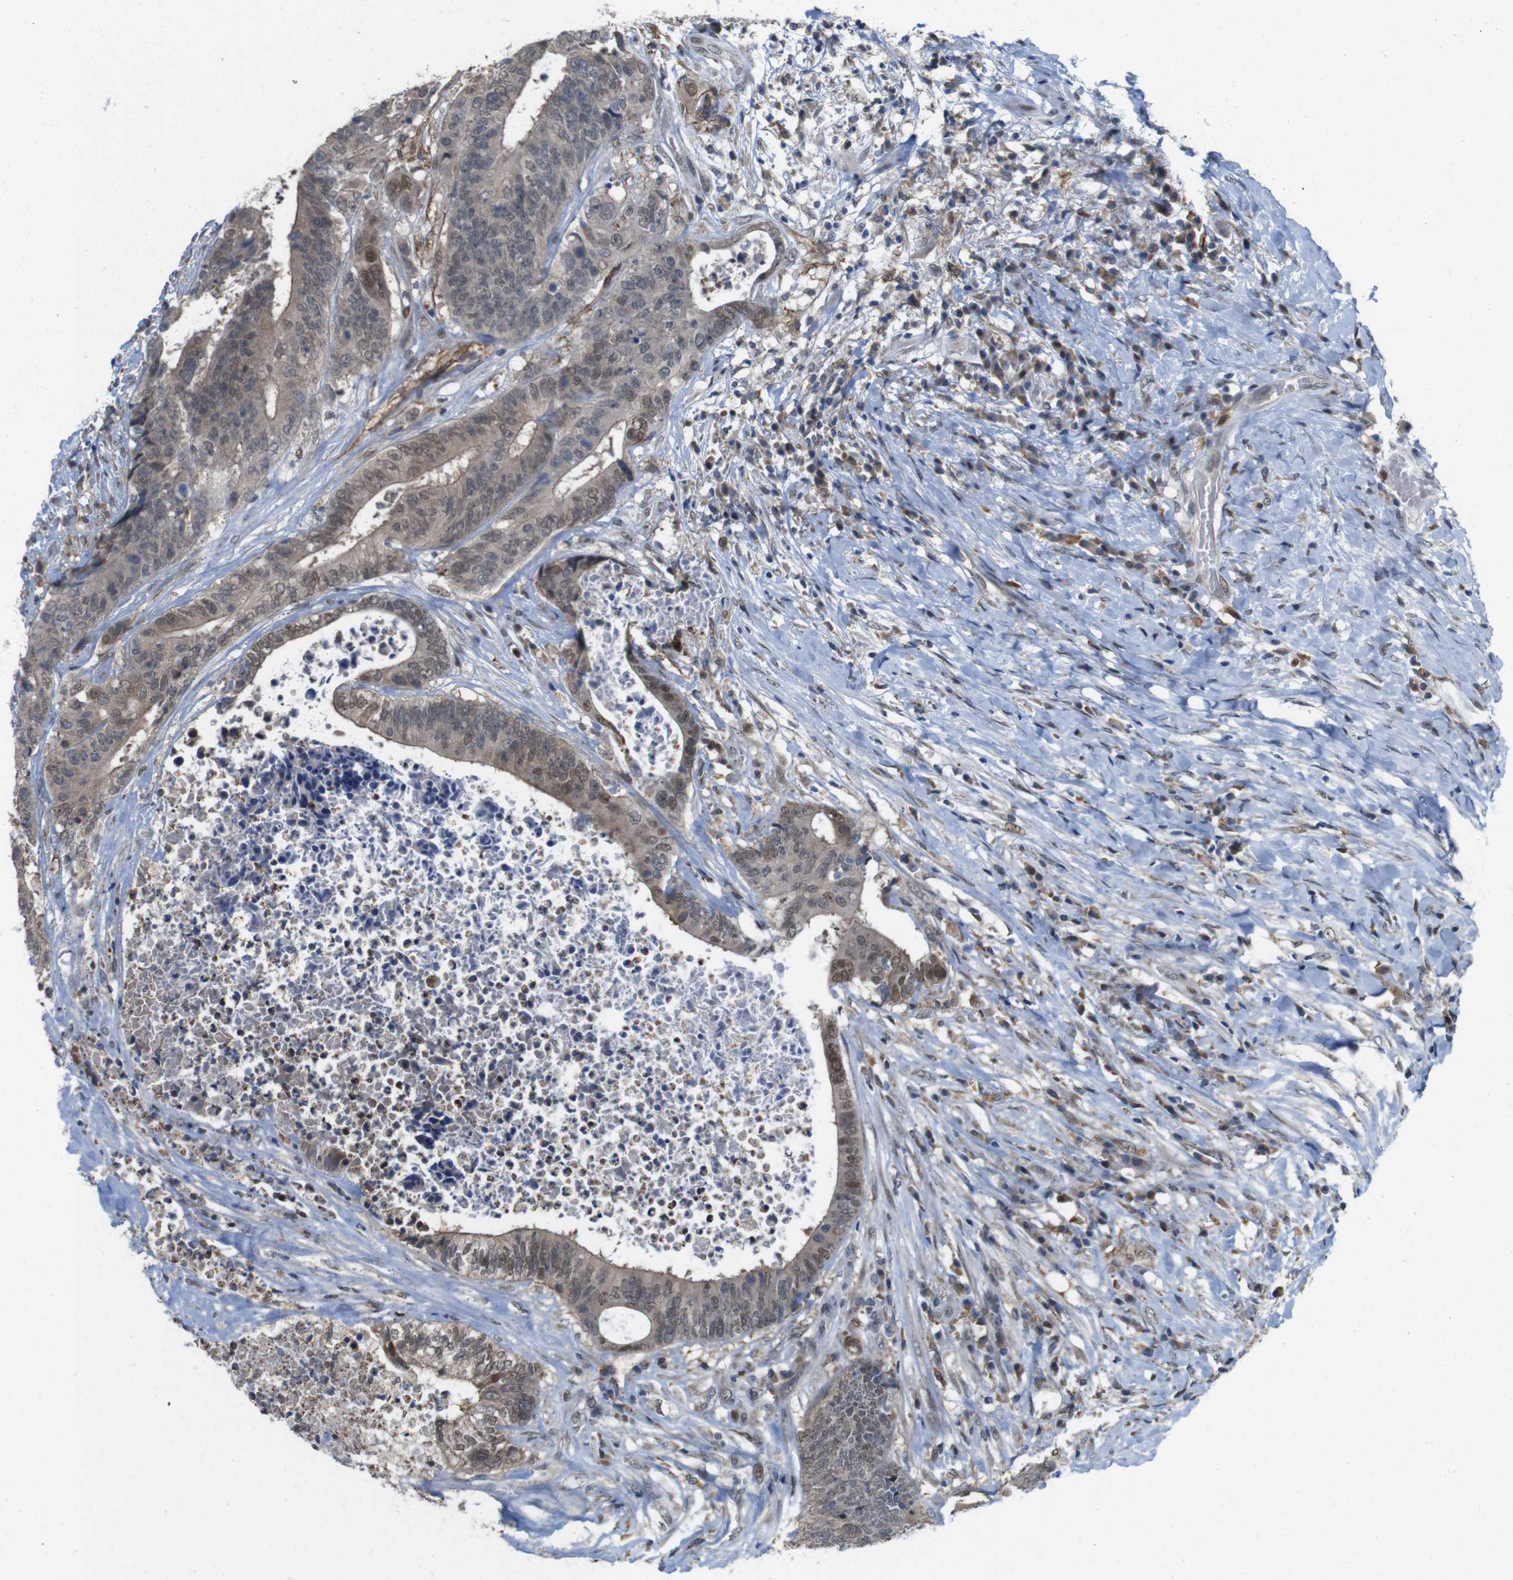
{"staining": {"intensity": "moderate", "quantity": ">75%", "location": "cytoplasmic/membranous,nuclear"}, "tissue": "colorectal cancer", "cell_type": "Tumor cells", "image_type": "cancer", "snomed": [{"axis": "morphology", "description": "Adenocarcinoma, NOS"}, {"axis": "topography", "description": "Rectum"}], "caption": "Protein staining by immunohistochemistry demonstrates moderate cytoplasmic/membranous and nuclear staining in approximately >75% of tumor cells in colorectal adenocarcinoma. (IHC, brightfield microscopy, high magnification).", "gene": "PNMA8A", "patient": {"sex": "male", "age": 72}}